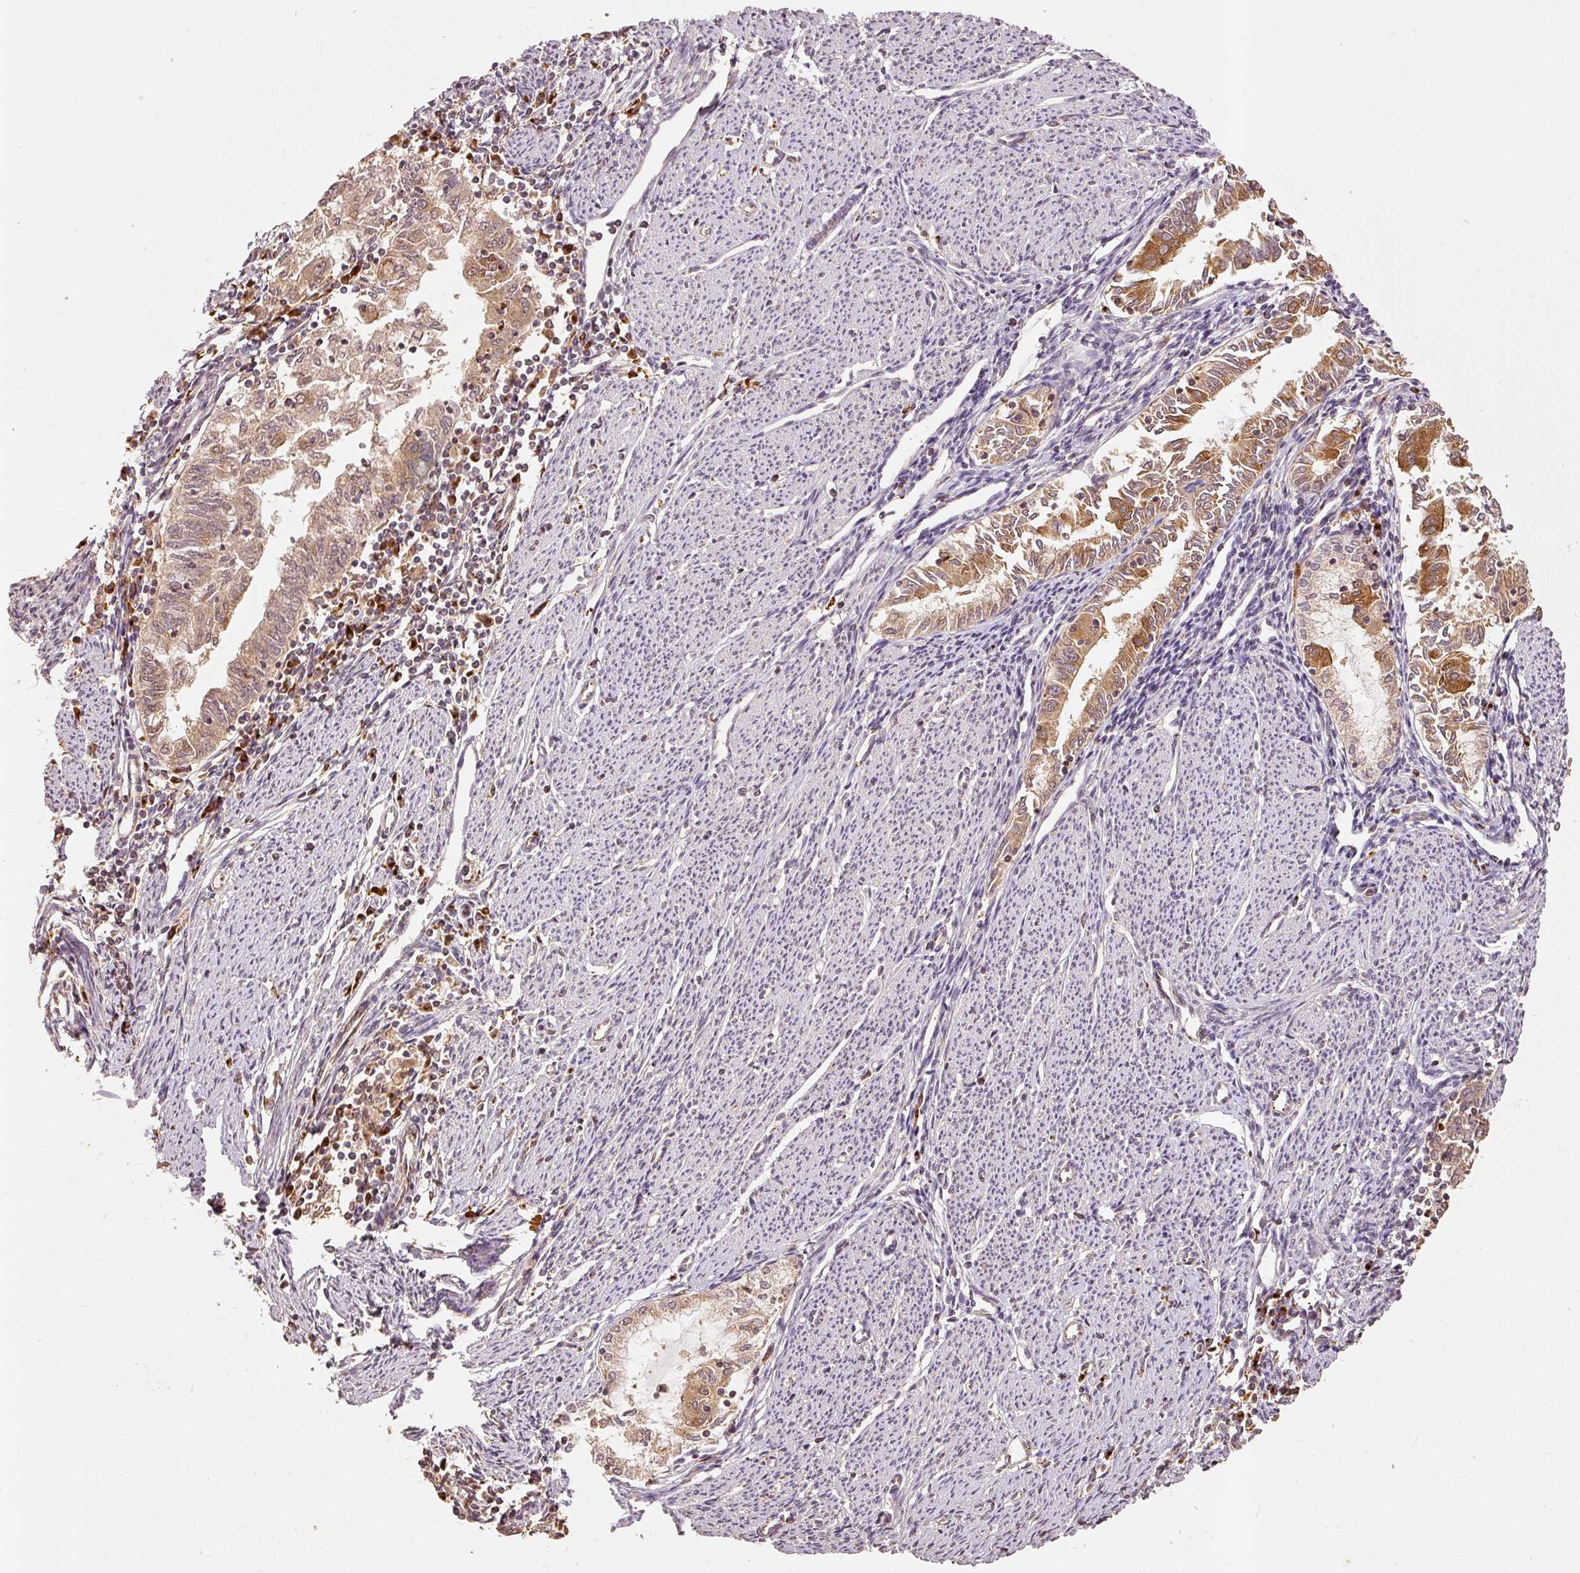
{"staining": {"intensity": "moderate", "quantity": ">75%", "location": "cytoplasmic/membranous"}, "tissue": "endometrial cancer", "cell_type": "Tumor cells", "image_type": "cancer", "snomed": [{"axis": "morphology", "description": "Adenocarcinoma, NOS"}, {"axis": "topography", "description": "Endometrium"}], "caption": "Immunohistochemical staining of human endometrial cancer (adenocarcinoma) displays moderate cytoplasmic/membranous protein positivity in approximately >75% of tumor cells.", "gene": "FUT8", "patient": {"sex": "female", "age": 79}}